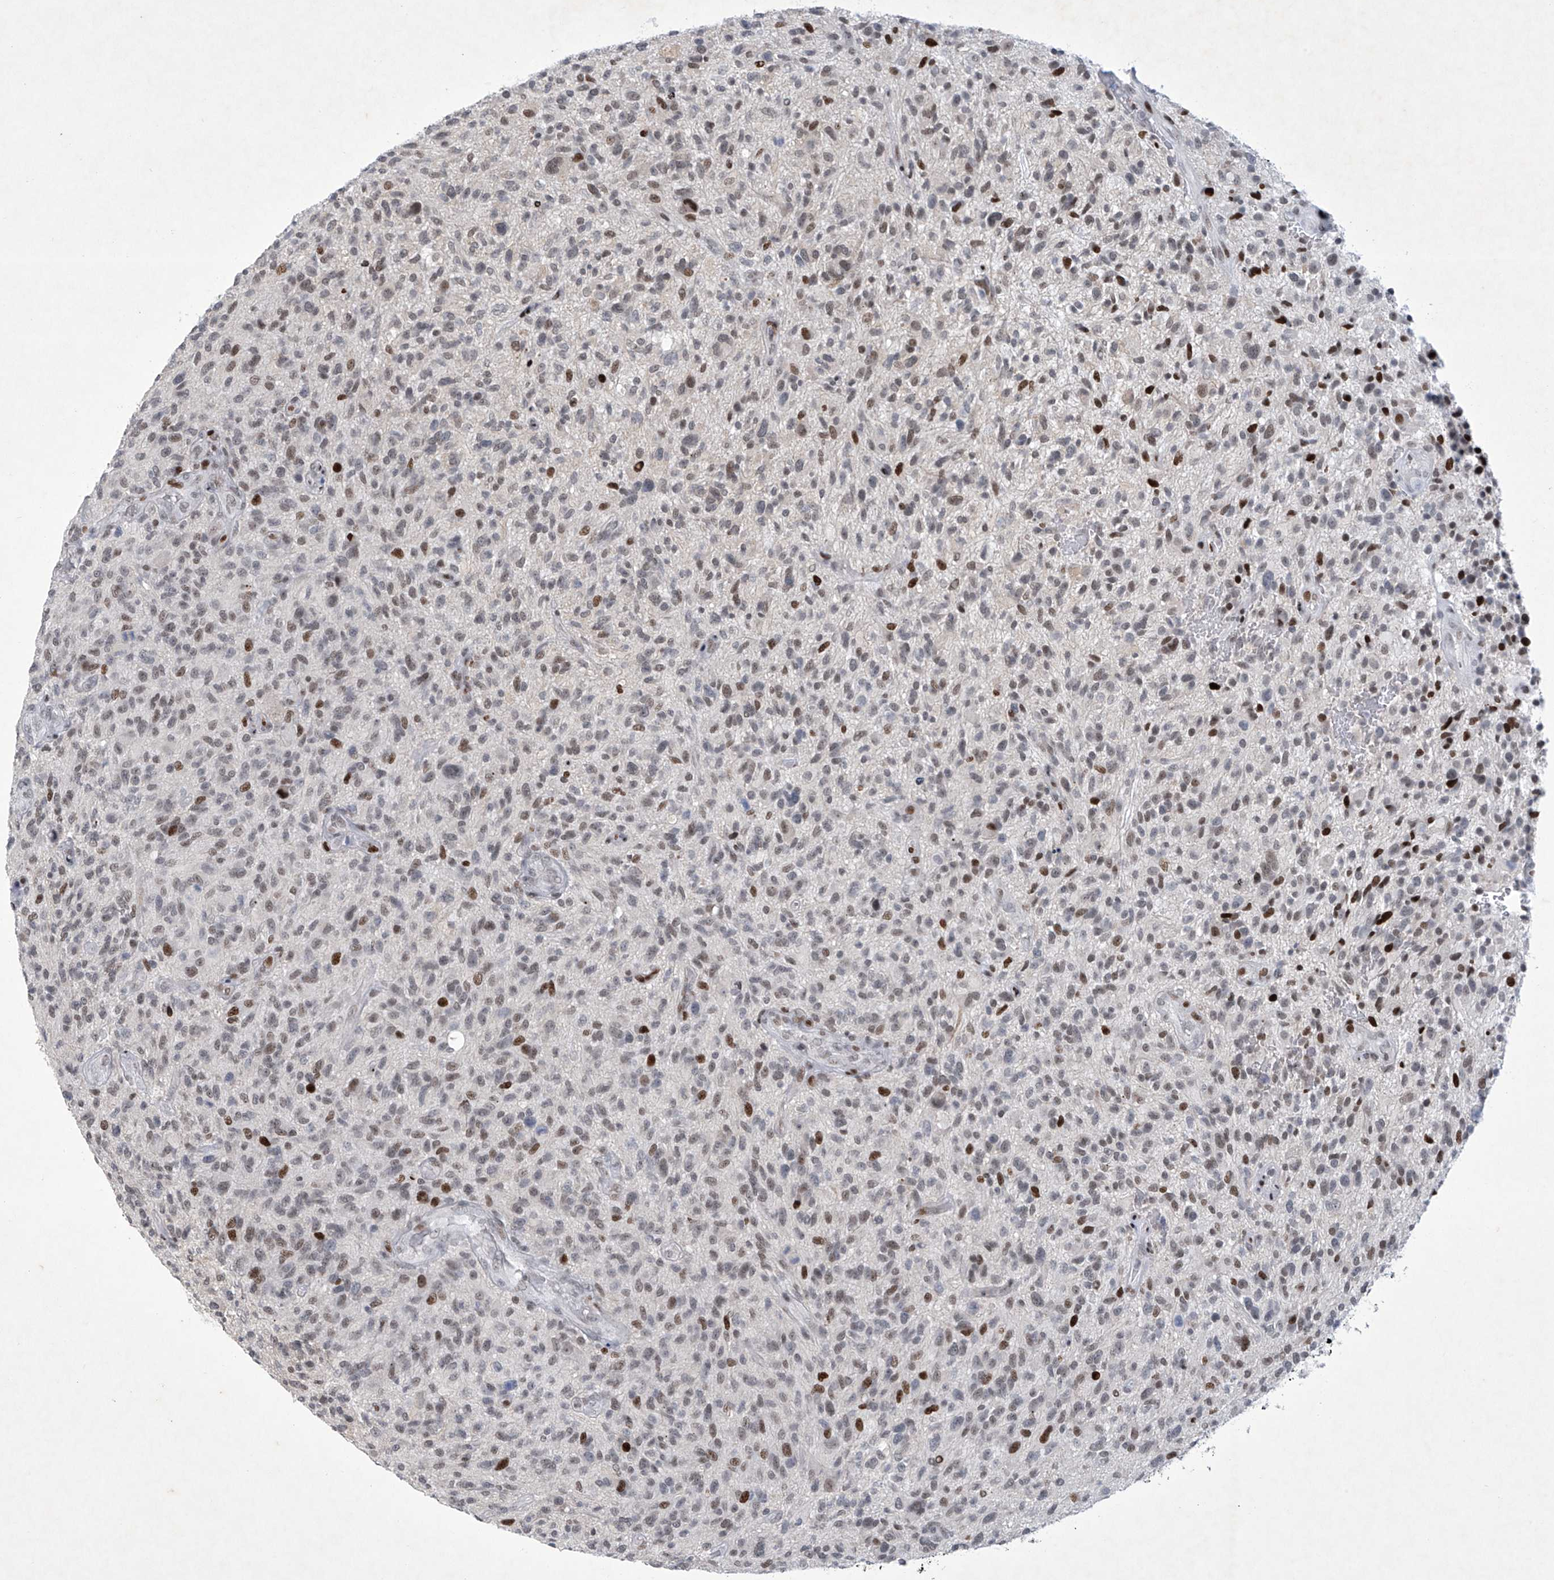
{"staining": {"intensity": "moderate", "quantity": ">75%", "location": "nuclear"}, "tissue": "glioma", "cell_type": "Tumor cells", "image_type": "cancer", "snomed": [{"axis": "morphology", "description": "Glioma, malignant, High grade"}, {"axis": "topography", "description": "Brain"}], "caption": "Protein staining of glioma tissue shows moderate nuclear positivity in about >75% of tumor cells.", "gene": "RFX7", "patient": {"sex": "male", "age": 47}}